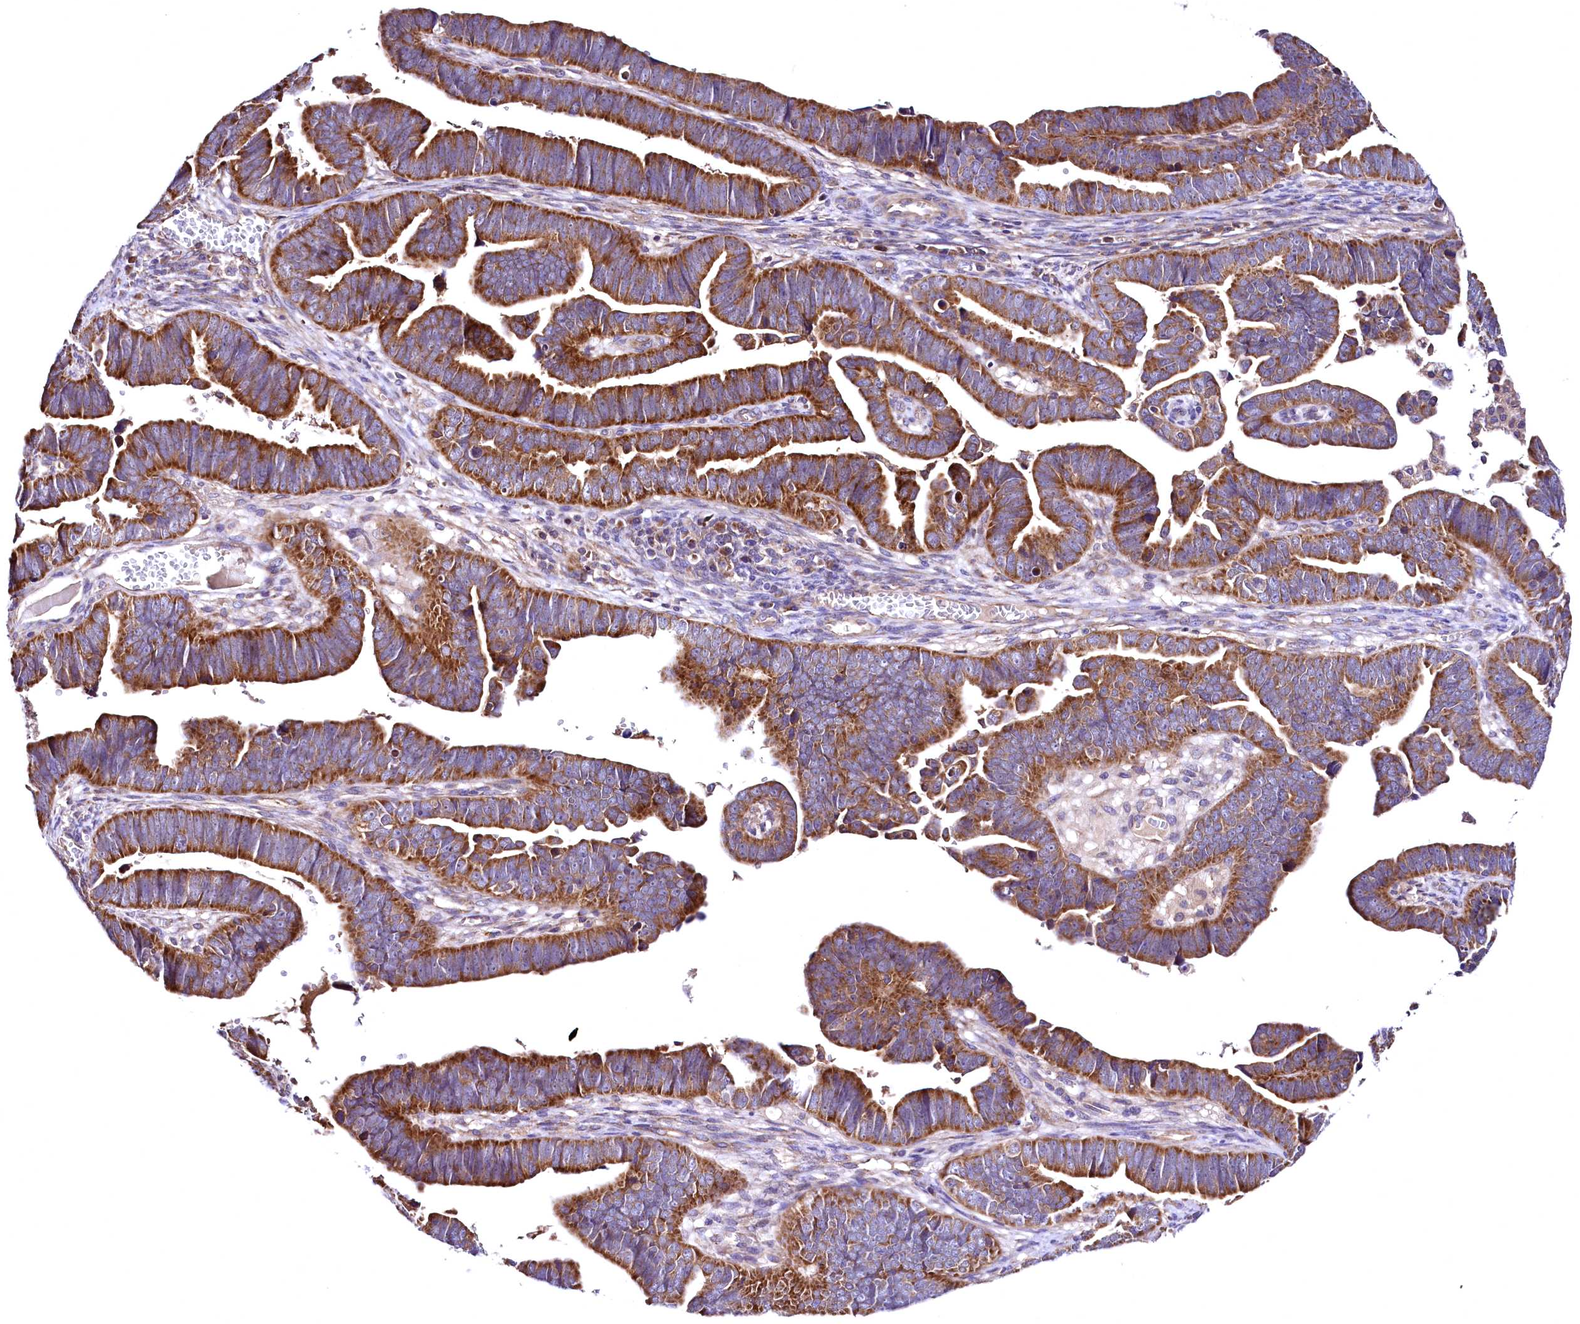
{"staining": {"intensity": "moderate", "quantity": ">75%", "location": "cytoplasmic/membranous"}, "tissue": "endometrial cancer", "cell_type": "Tumor cells", "image_type": "cancer", "snomed": [{"axis": "morphology", "description": "Adenocarcinoma, NOS"}, {"axis": "topography", "description": "Endometrium"}], "caption": "A brown stain labels moderate cytoplasmic/membranous expression of a protein in human endometrial cancer tumor cells.", "gene": "MRPL57", "patient": {"sex": "female", "age": 75}}